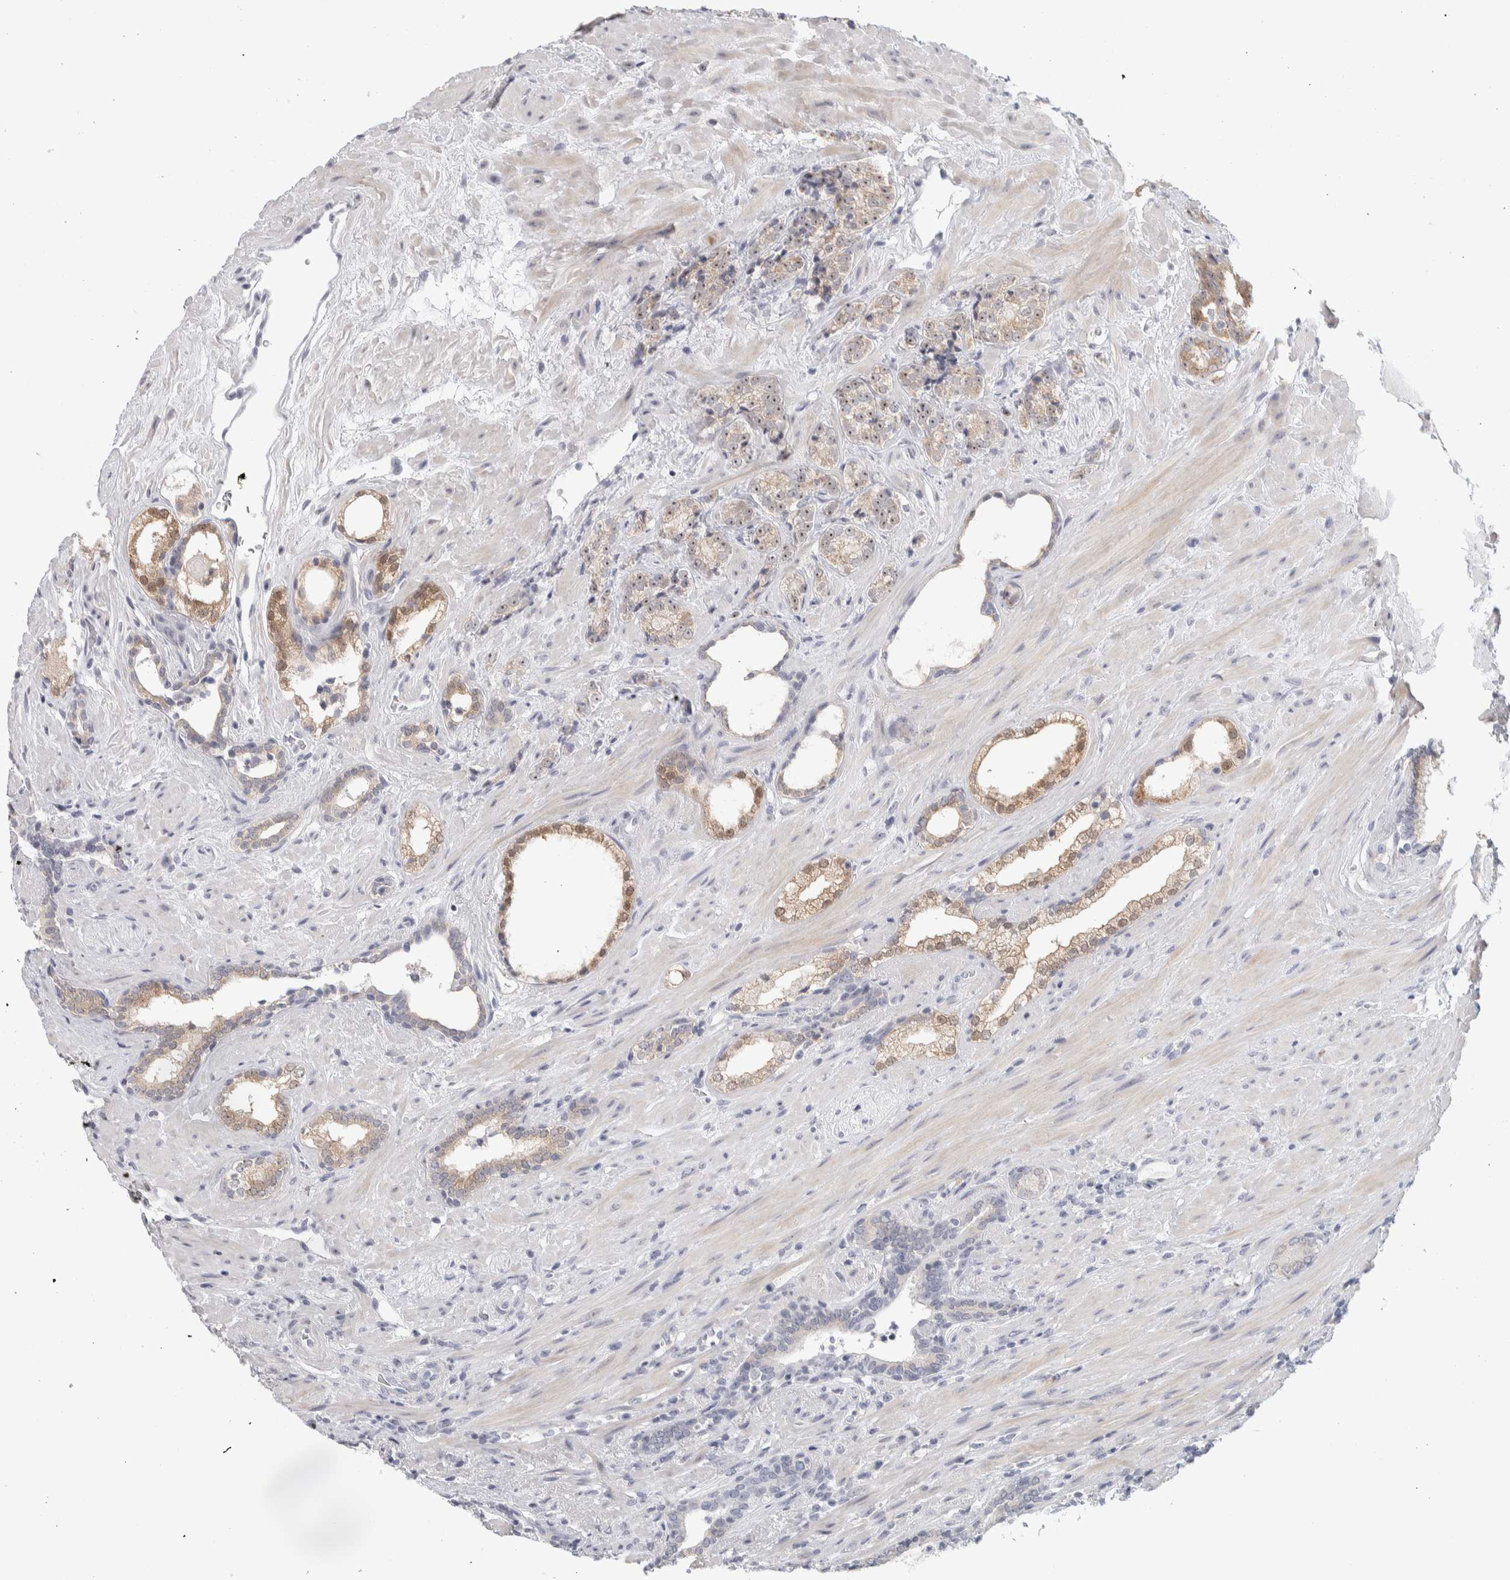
{"staining": {"intensity": "moderate", "quantity": "25%-75%", "location": "nuclear"}, "tissue": "prostate cancer", "cell_type": "Tumor cells", "image_type": "cancer", "snomed": [{"axis": "morphology", "description": "Adenocarcinoma, High grade"}, {"axis": "topography", "description": "Prostate"}], "caption": "The image demonstrates staining of prostate cancer, revealing moderate nuclear protein expression (brown color) within tumor cells. The protein of interest is shown in brown color, while the nuclei are stained blue.", "gene": "DCXR", "patient": {"sex": "male", "age": 71}}